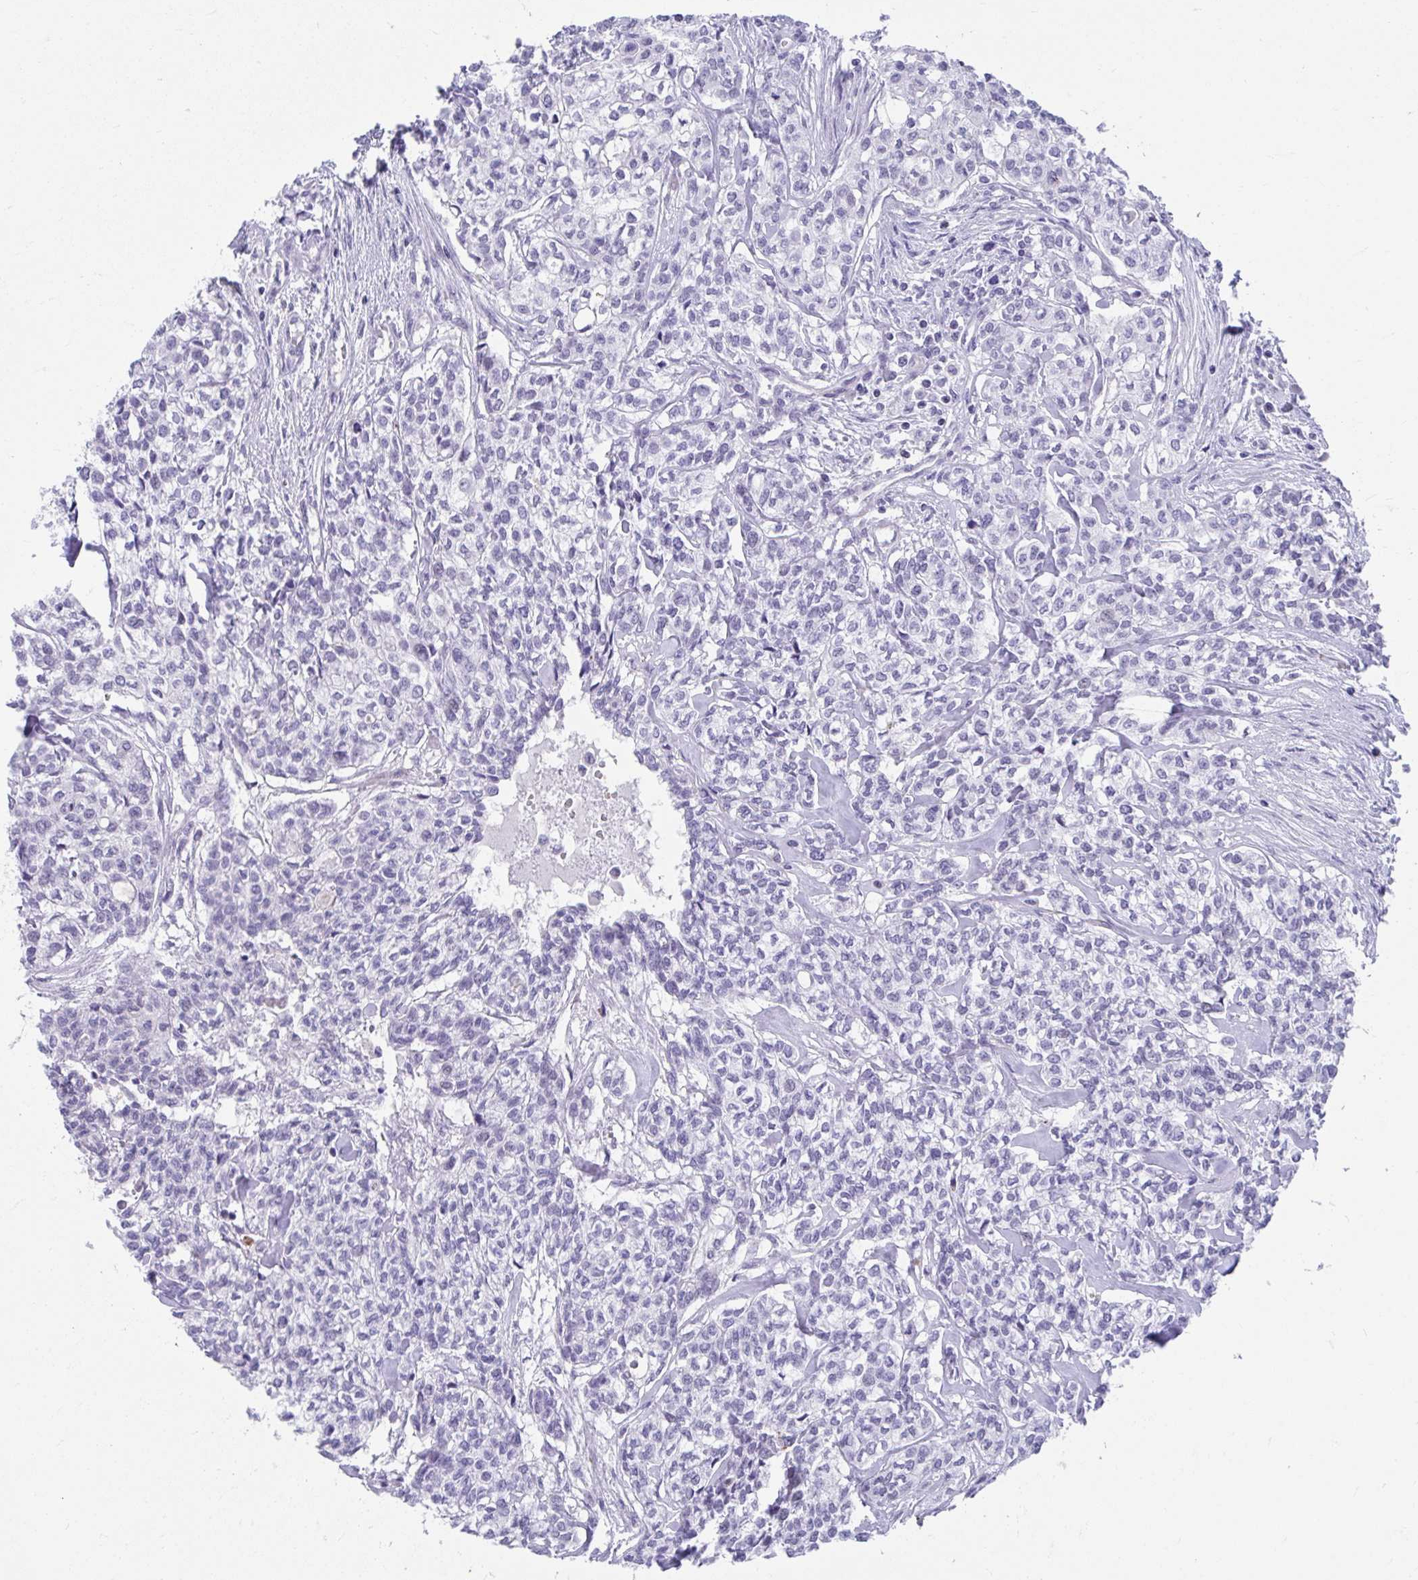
{"staining": {"intensity": "negative", "quantity": "none", "location": "none"}, "tissue": "head and neck cancer", "cell_type": "Tumor cells", "image_type": "cancer", "snomed": [{"axis": "morphology", "description": "Adenocarcinoma, NOS"}, {"axis": "topography", "description": "Head-Neck"}], "caption": "Head and neck cancer (adenocarcinoma) was stained to show a protein in brown. There is no significant staining in tumor cells.", "gene": "CSTB", "patient": {"sex": "male", "age": 81}}